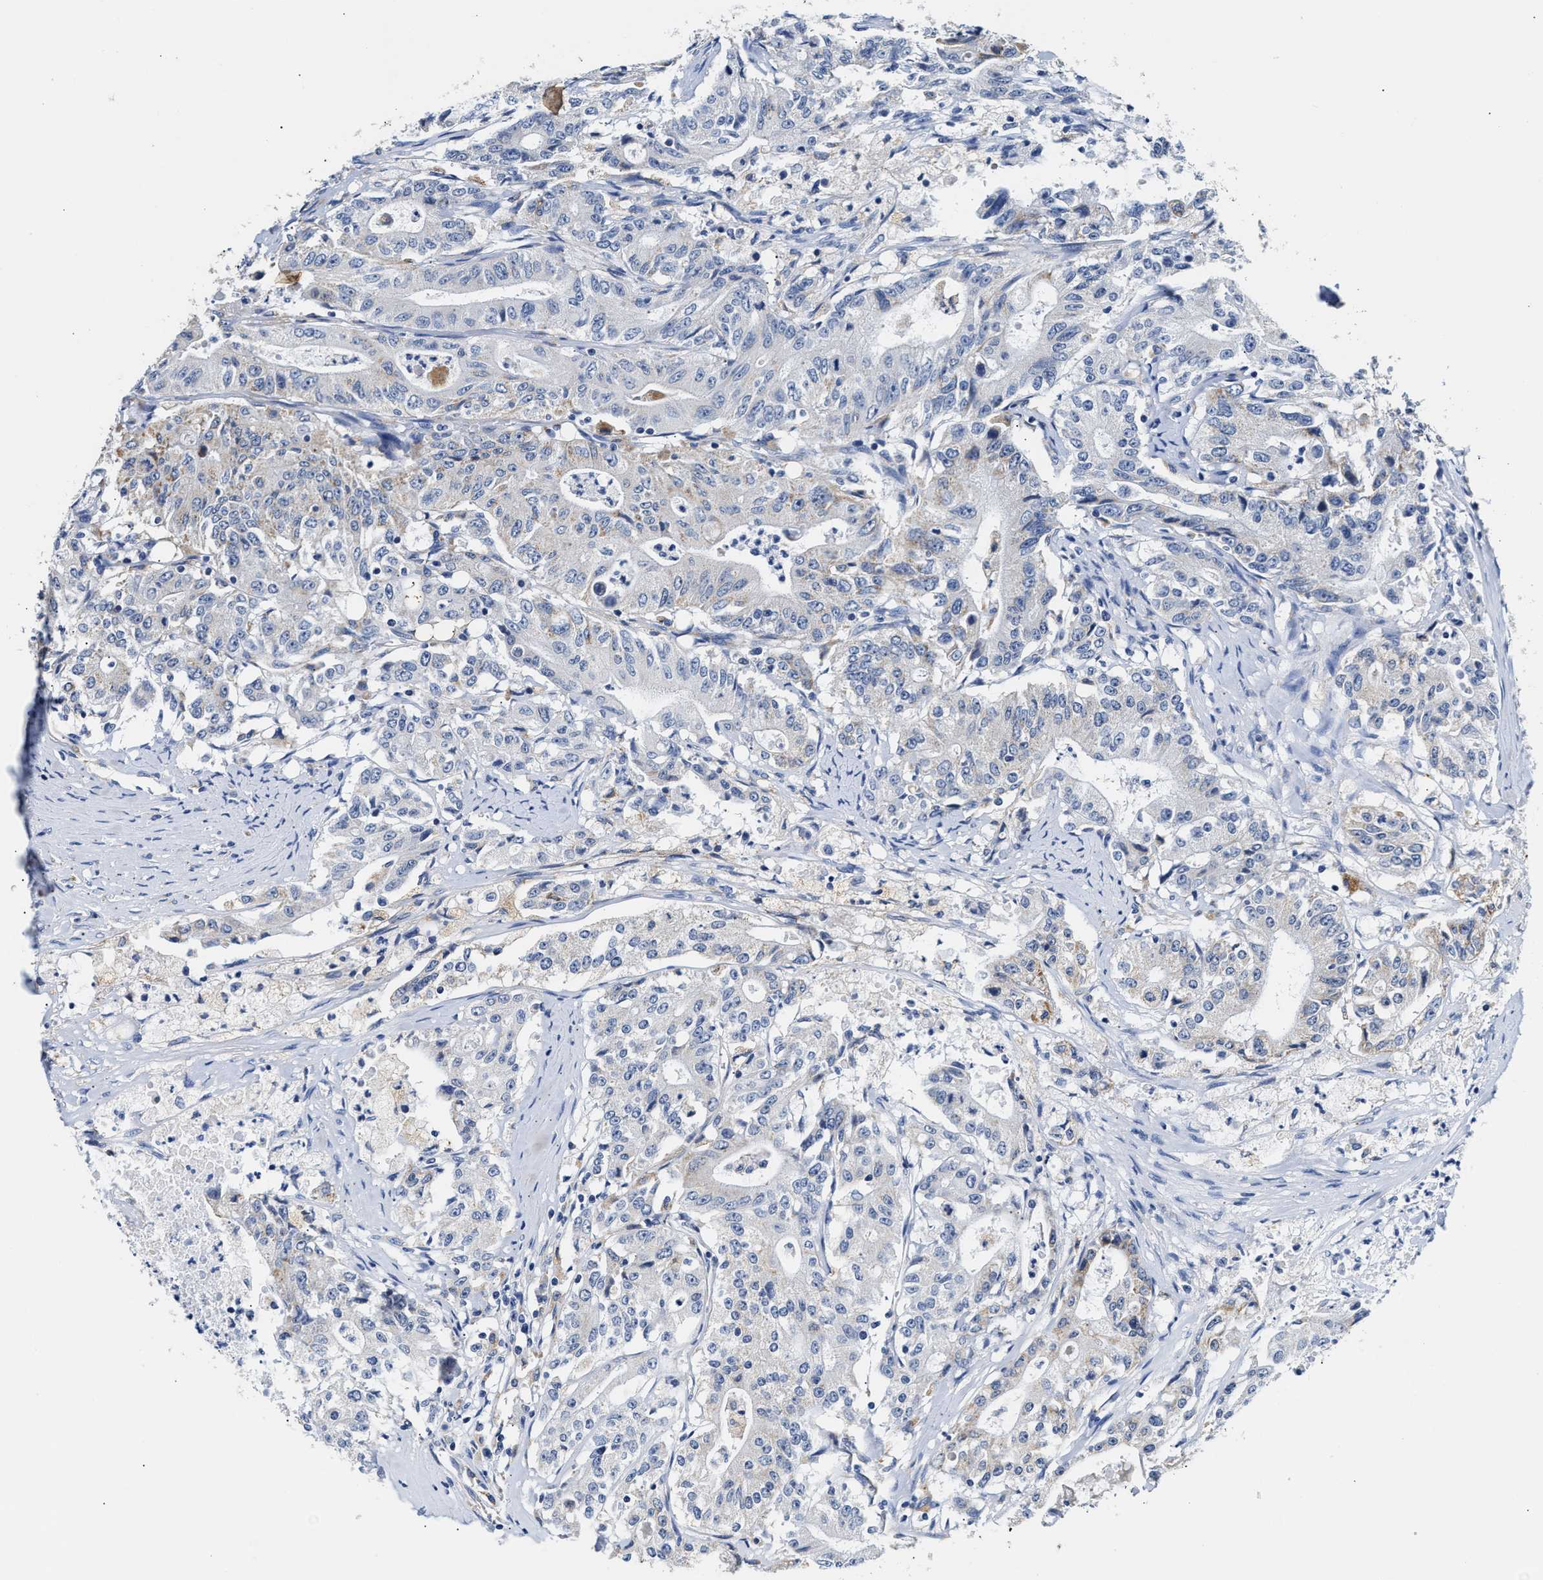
{"staining": {"intensity": "negative", "quantity": "none", "location": "none"}, "tissue": "colorectal cancer", "cell_type": "Tumor cells", "image_type": "cancer", "snomed": [{"axis": "morphology", "description": "Adenocarcinoma, NOS"}, {"axis": "topography", "description": "Colon"}], "caption": "Tumor cells are negative for brown protein staining in adenocarcinoma (colorectal). Nuclei are stained in blue.", "gene": "ACADVL", "patient": {"sex": "female", "age": 77}}